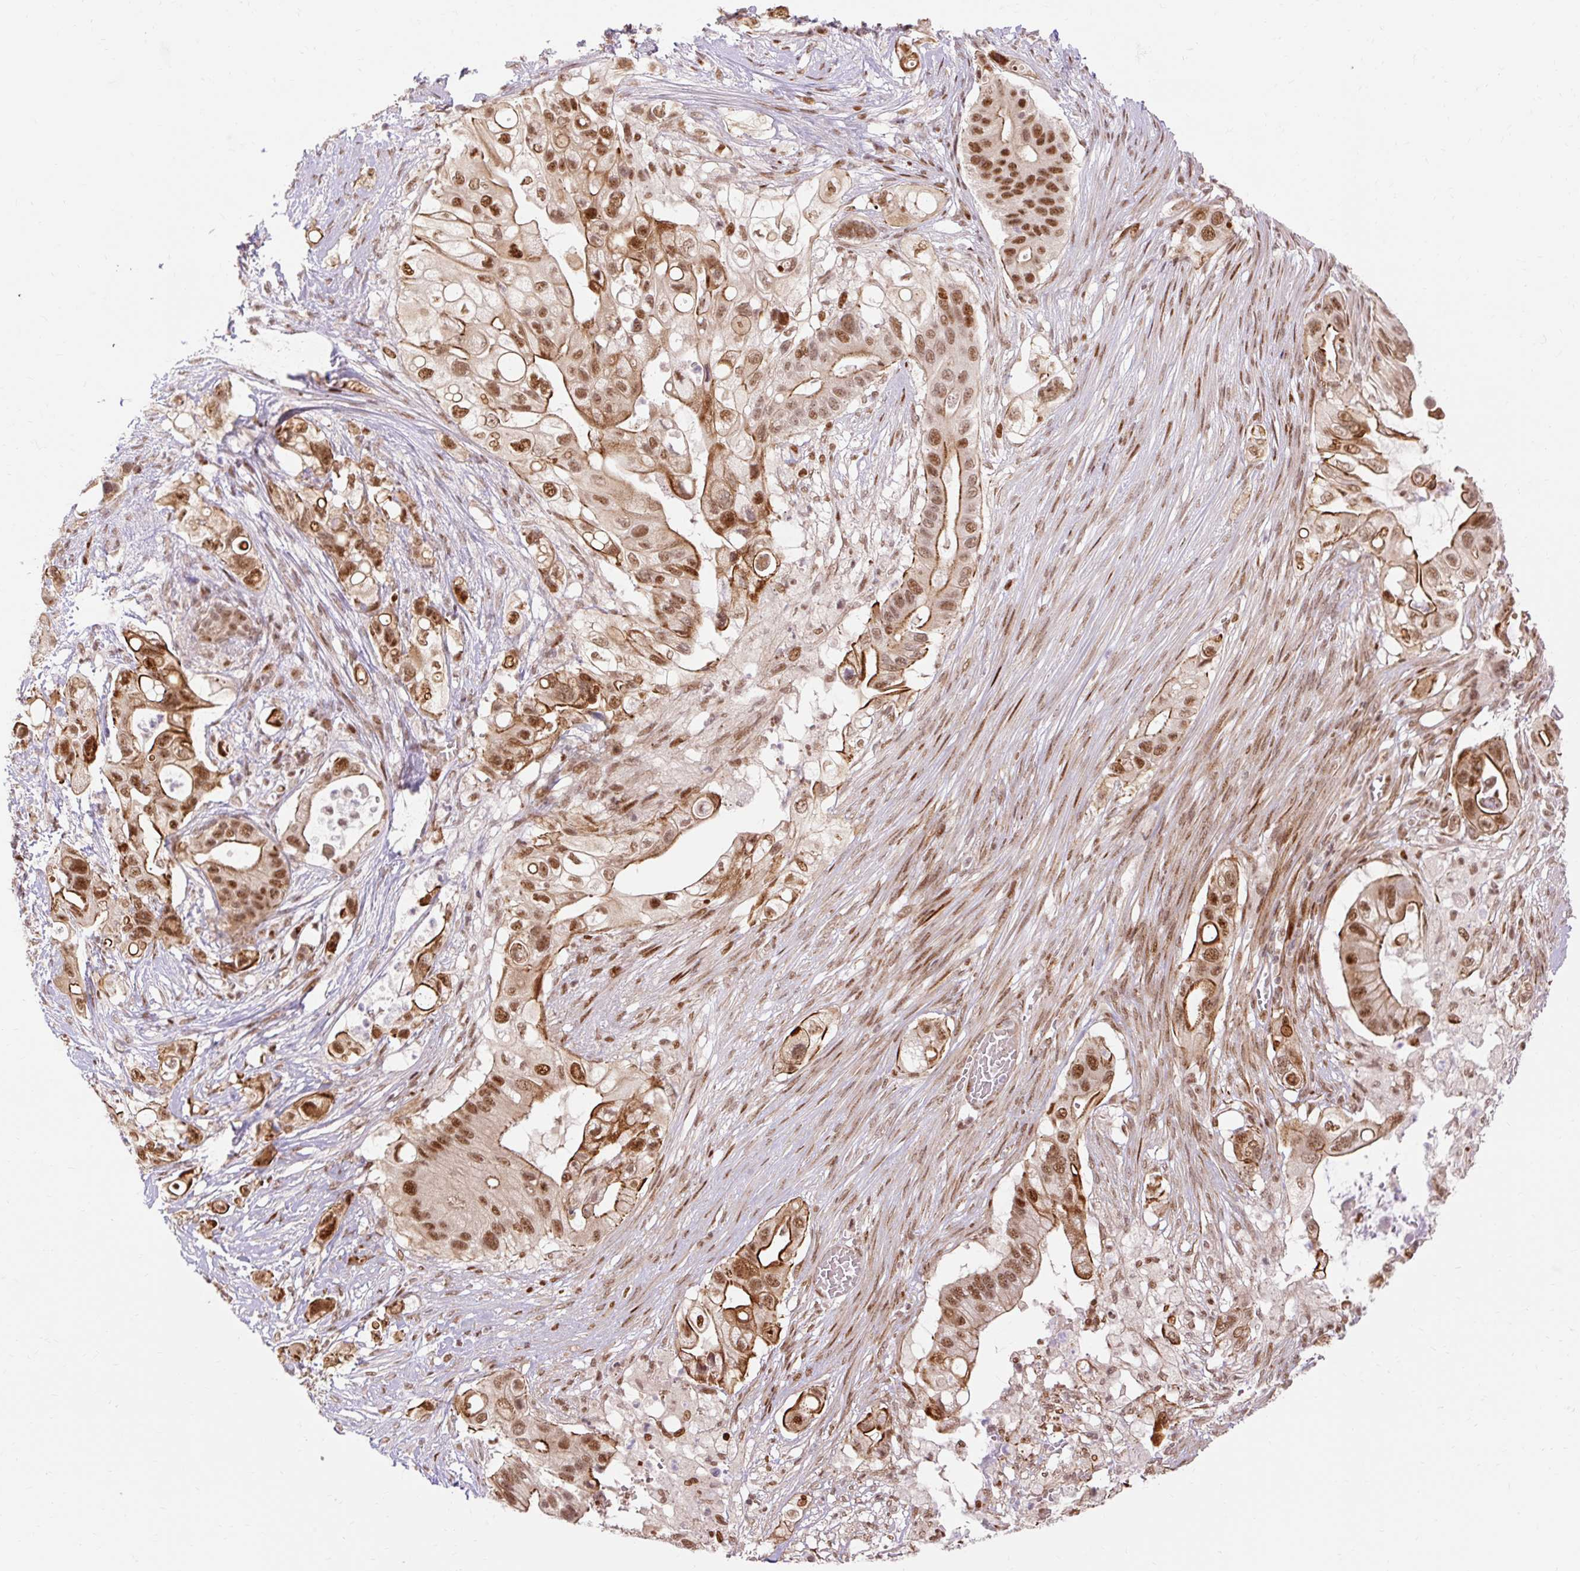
{"staining": {"intensity": "strong", "quantity": ">75%", "location": "cytoplasmic/membranous,nuclear"}, "tissue": "pancreatic cancer", "cell_type": "Tumor cells", "image_type": "cancer", "snomed": [{"axis": "morphology", "description": "Adenocarcinoma, NOS"}, {"axis": "topography", "description": "Pancreas"}], "caption": "IHC (DAB (3,3'-diaminobenzidine)) staining of adenocarcinoma (pancreatic) shows strong cytoplasmic/membranous and nuclear protein expression in approximately >75% of tumor cells. The protein is stained brown, and the nuclei are stained in blue (DAB (3,3'-diaminobenzidine) IHC with brightfield microscopy, high magnification).", "gene": "MECOM", "patient": {"sex": "female", "age": 72}}